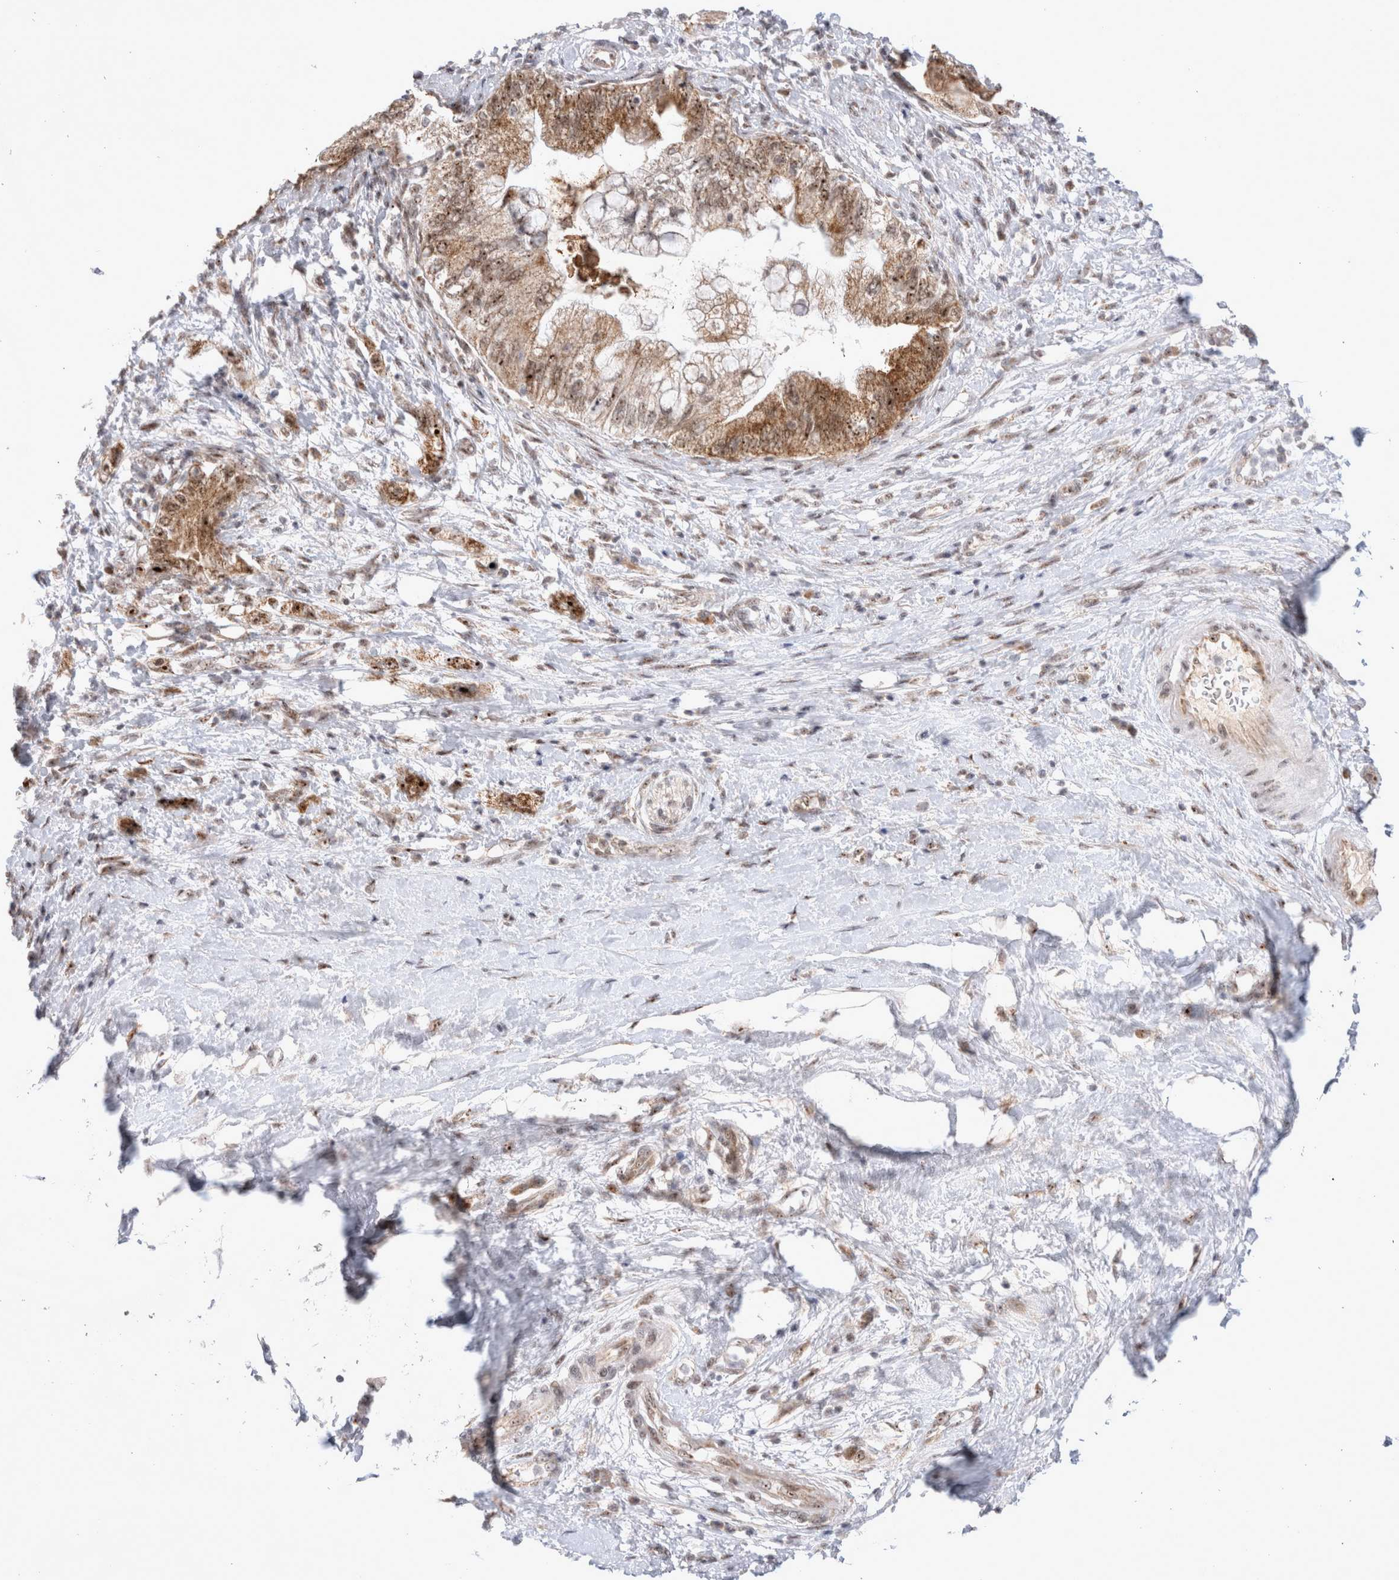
{"staining": {"intensity": "moderate", "quantity": ">75%", "location": "cytoplasmic/membranous,nuclear"}, "tissue": "pancreatic cancer", "cell_type": "Tumor cells", "image_type": "cancer", "snomed": [{"axis": "morphology", "description": "Adenocarcinoma, NOS"}, {"axis": "topography", "description": "Pancreas"}], "caption": "Moderate cytoplasmic/membranous and nuclear protein positivity is present in approximately >75% of tumor cells in pancreatic cancer (adenocarcinoma).", "gene": "MRPL37", "patient": {"sex": "female", "age": 73}}